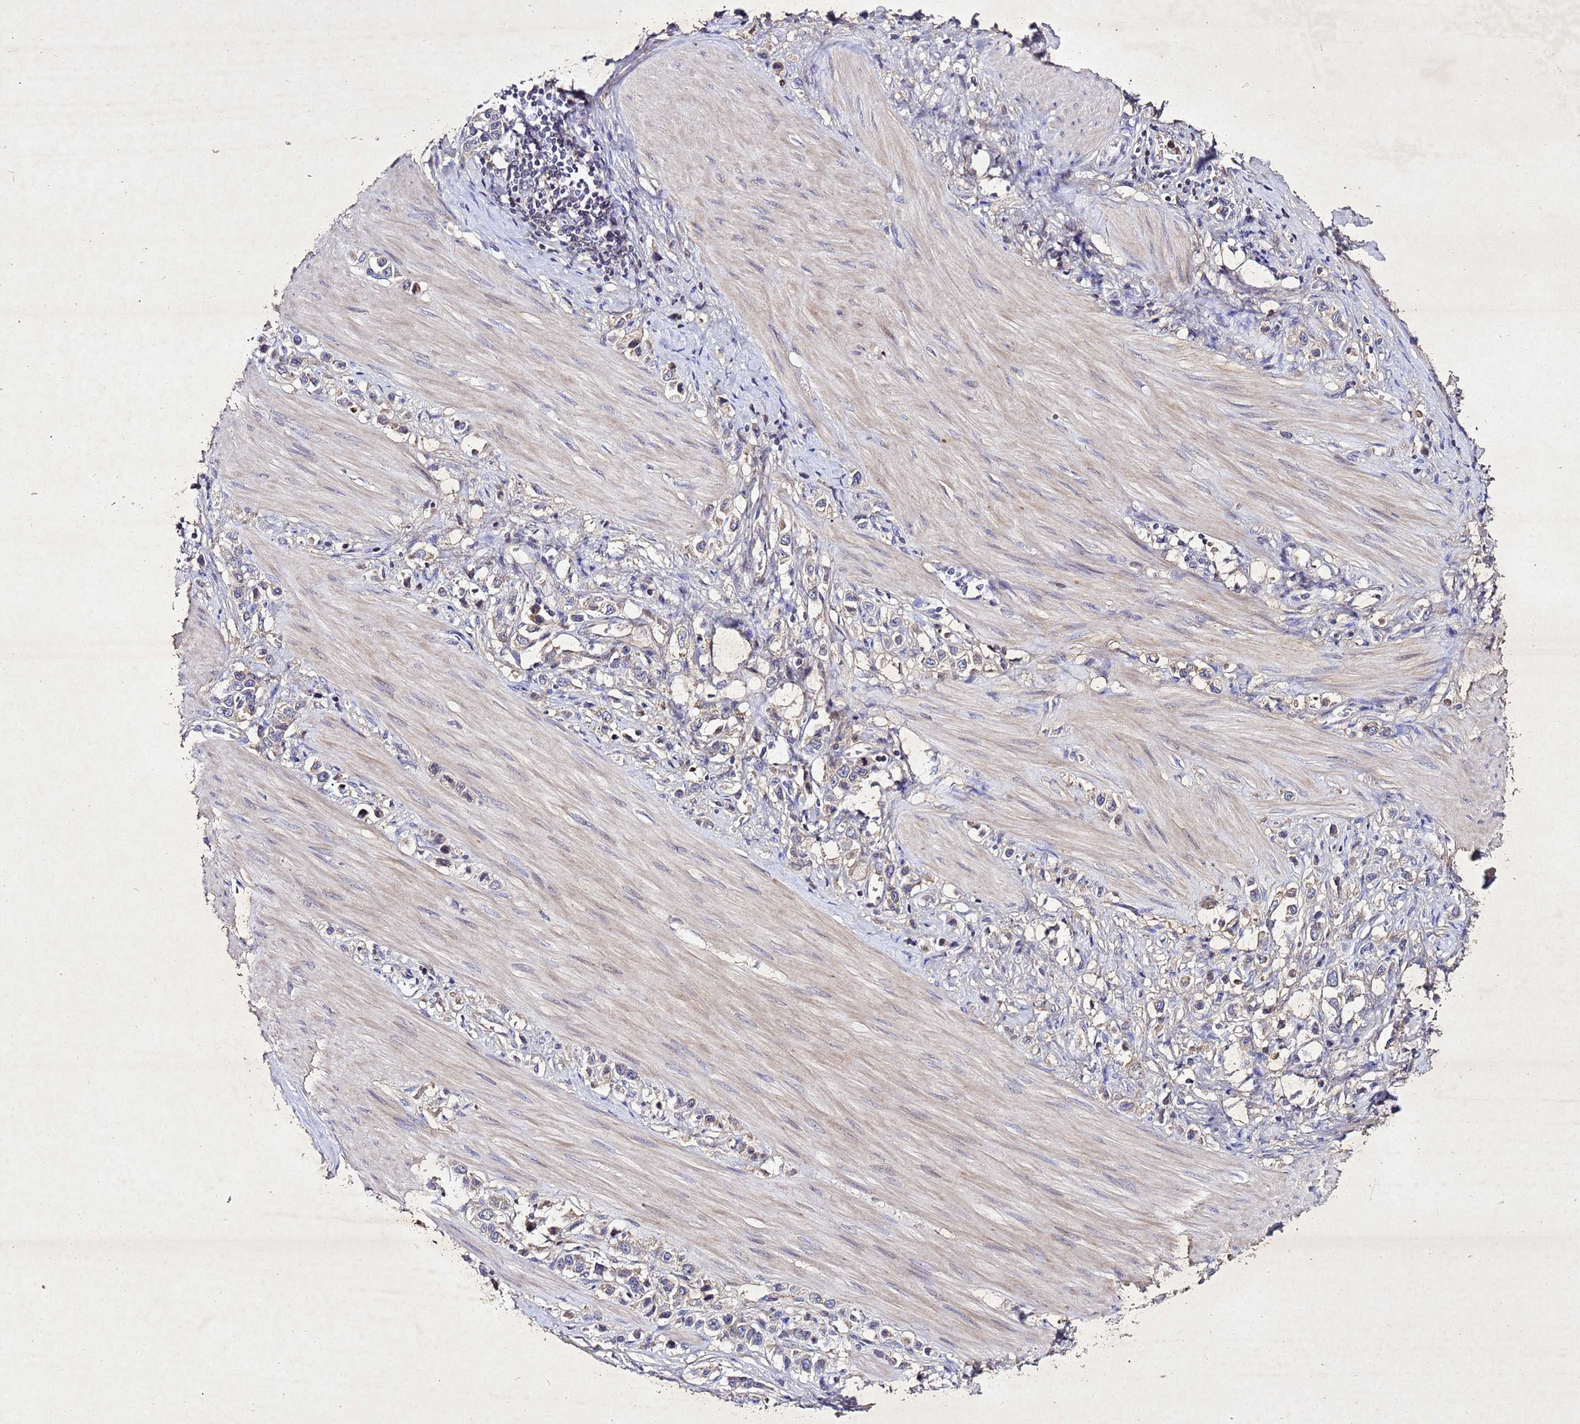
{"staining": {"intensity": "weak", "quantity": "<25%", "location": "cytoplasmic/membranous"}, "tissue": "stomach cancer", "cell_type": "Tumor cells", "image_type": "cancer", "snomed": [{"axis": "morphology", "description": "Adenocarcinoma, NOS"}, {"axis": "topography", "description": "Stomach"}], "caption": "An immunohistochemistry image of stomach cancer (adenocarcinoma) is shown. There is no staining in tumor cells of stomach cancer (adenocarcinoma).", "gene": "SV2B", "patient": {"sex": "female", "age": 65}}